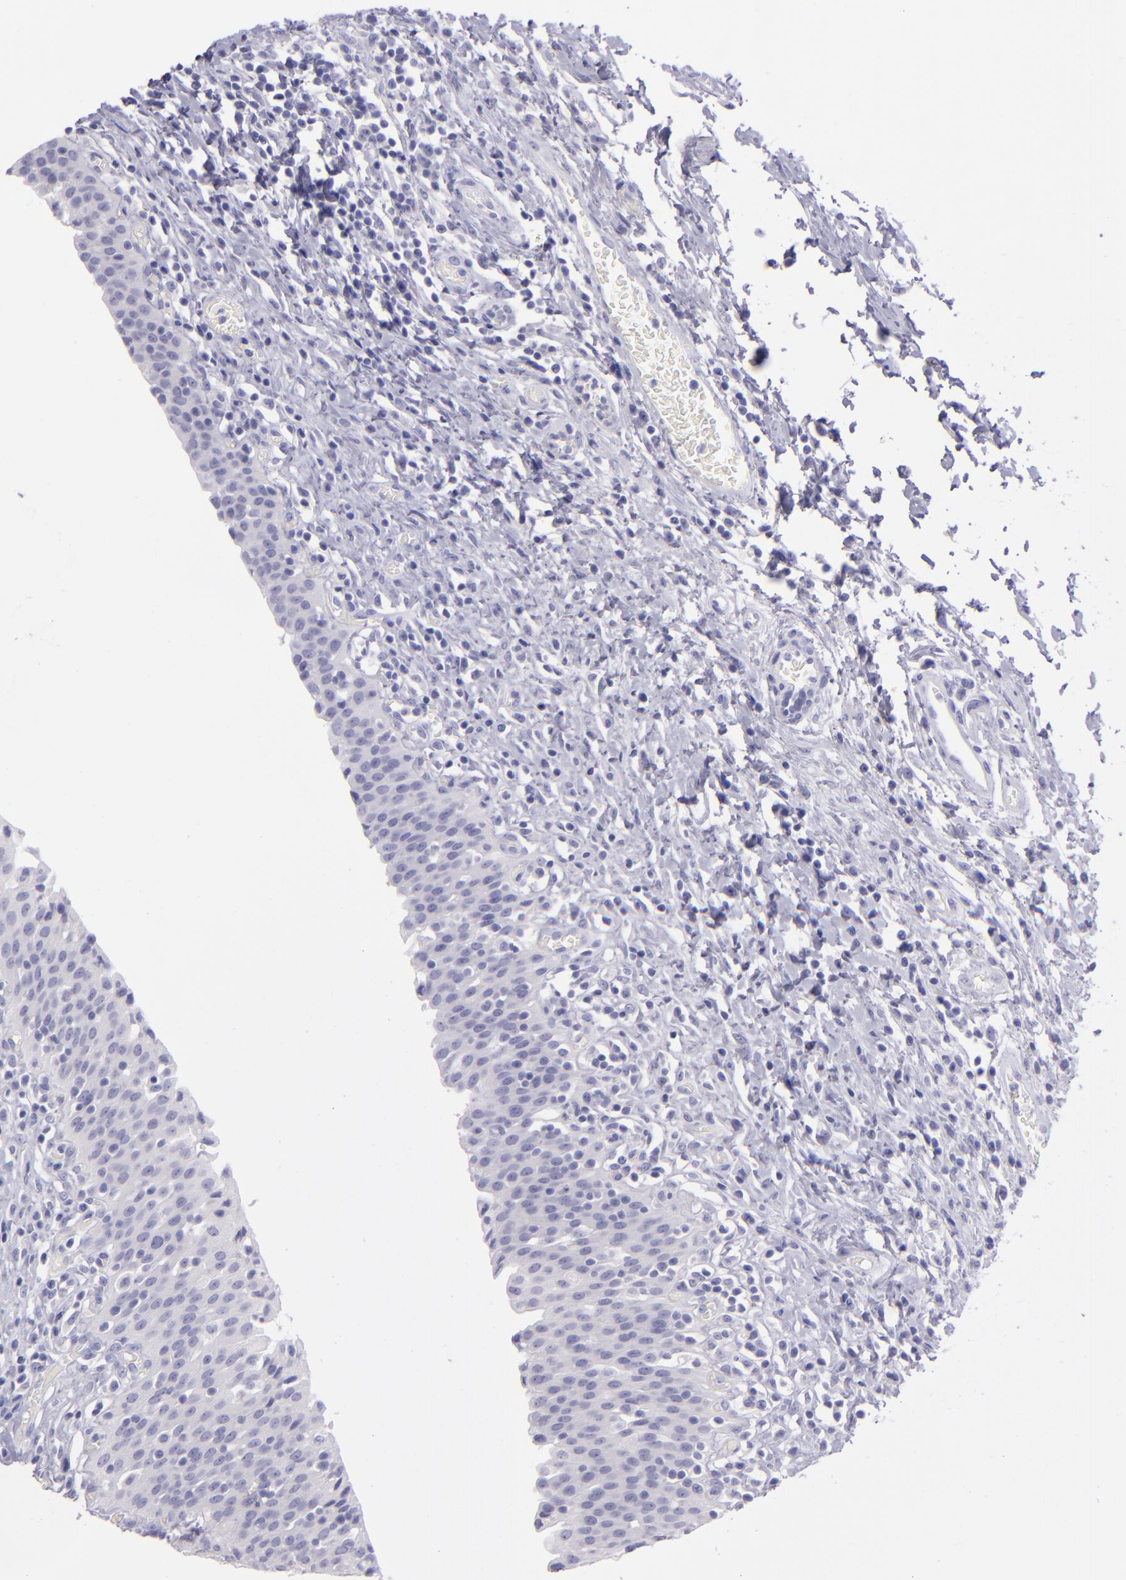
{"staining": {"intensity": "negative", "quantity": "none", "location": "none"}, "tissue": "urinary bladder", "cell_type": "Urothelial cells", "image_type": "normal", "snomed": [{"axis": "morphology", "description": "Normal tissue, NOS"}, {"axis": "topography", "description": "Urinary bladder"}], "caption": "Immunohistochemical staining of normal urinary bladder shows no significant expression in urothelial cells. (Brightfield microscopy of DAB (3,3'-diaminobenzidine) immunohistochemistry at high magnification).", "gene": "TNNT3", "patient": {"sex": "male", "age": 51}}